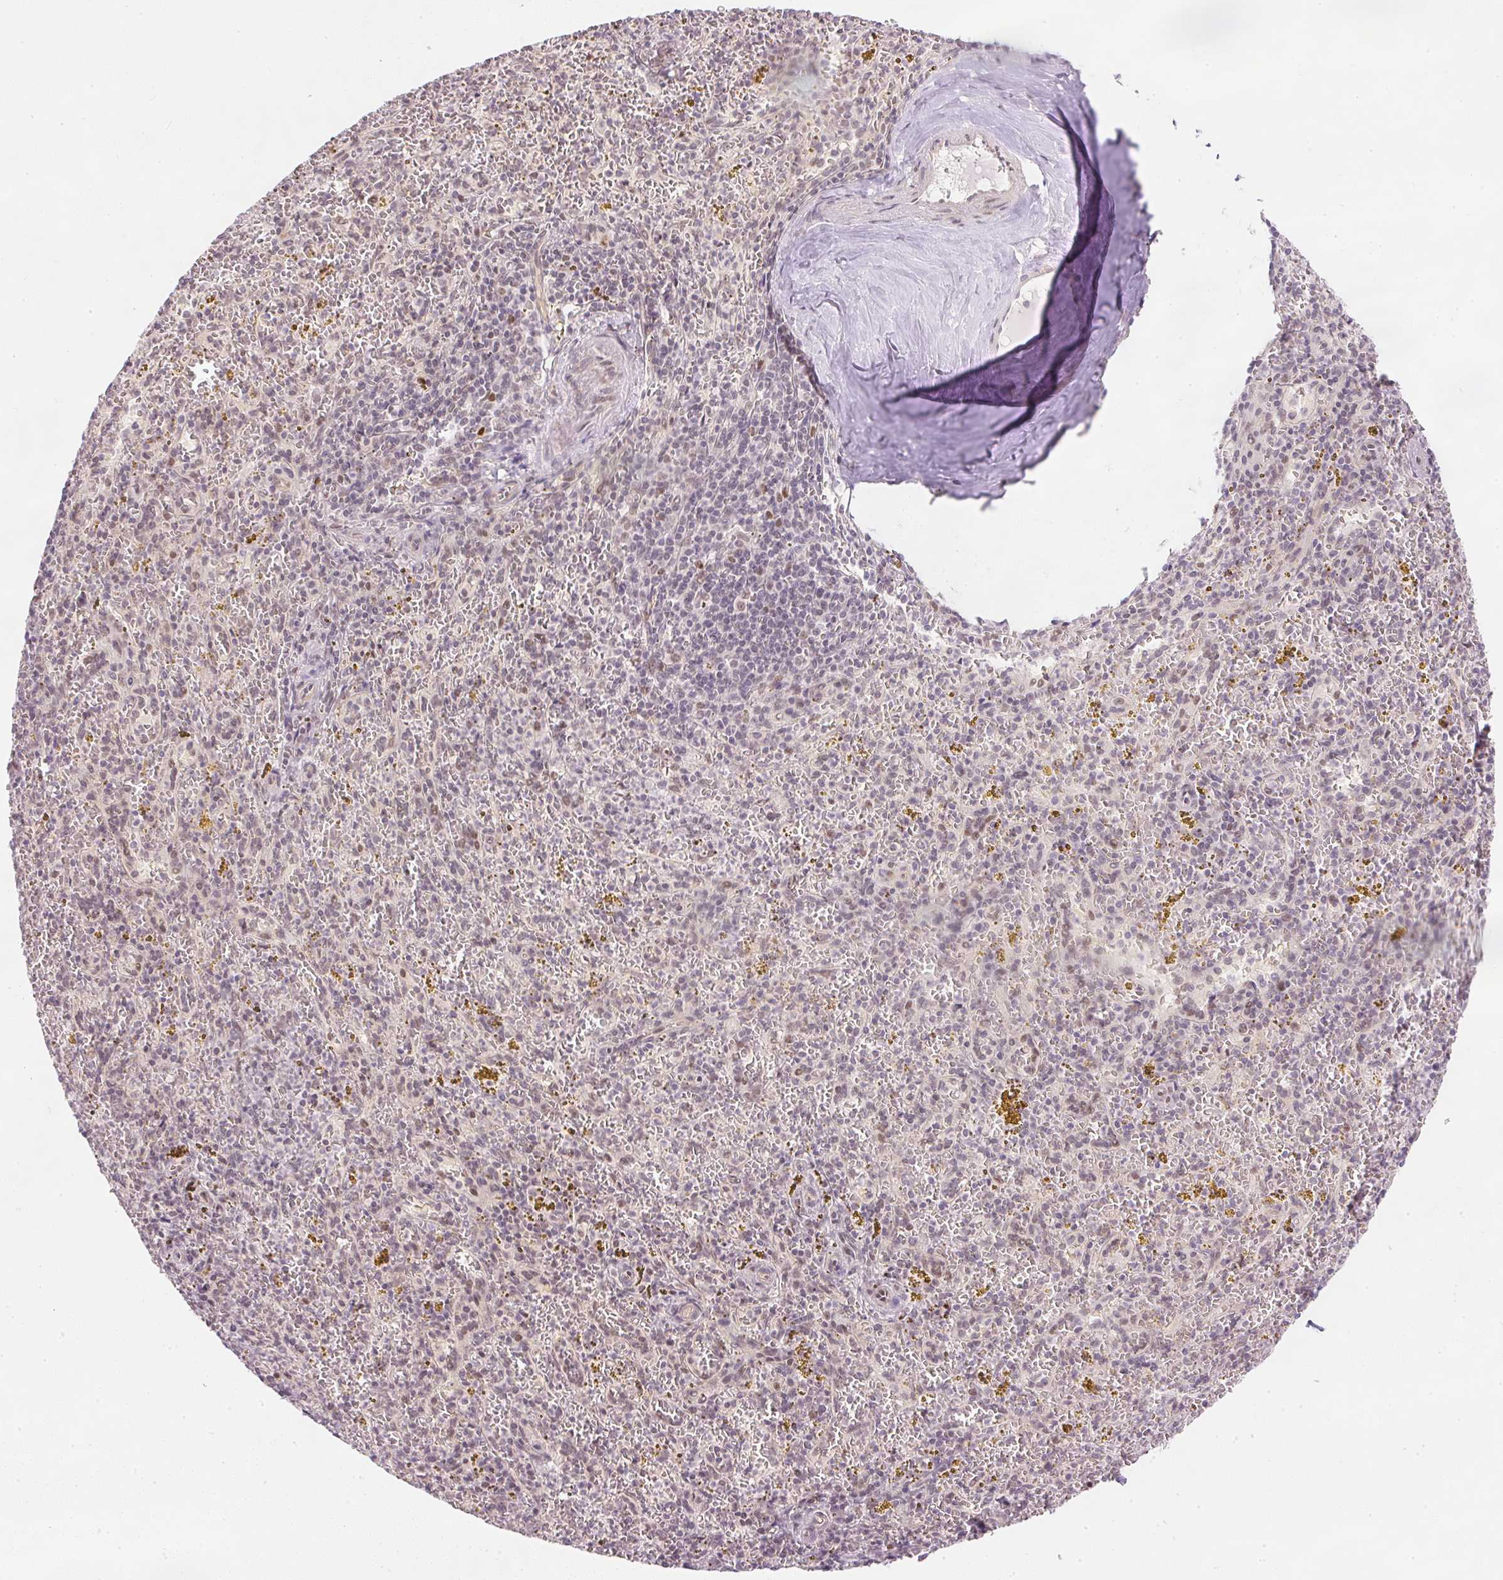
{"staining": {"intensity": "weak", "quantity": "25%-75%", "location": "nuclear"}, "tissue": "spleen", "cell_type": "Cells in red pulp", "image_type": "normal", "snomed": [{"axis": "morphology", "description": "Normal tissue, NOS"}, {"axis": "topography", "description": "Spleen"}], "caption": "Immunohistochemistry (IHC) photomicrograph of unremarkable spleen: human spleen stained using immunohistochemistry (IHC) demonstrates low levels of weak protein expression localized specifically in the nuclear of cells in red pulp, appearing as a nuclear brown color.", "gene": "DPPA4", "patient": {"sex": "male", "age": 57}}